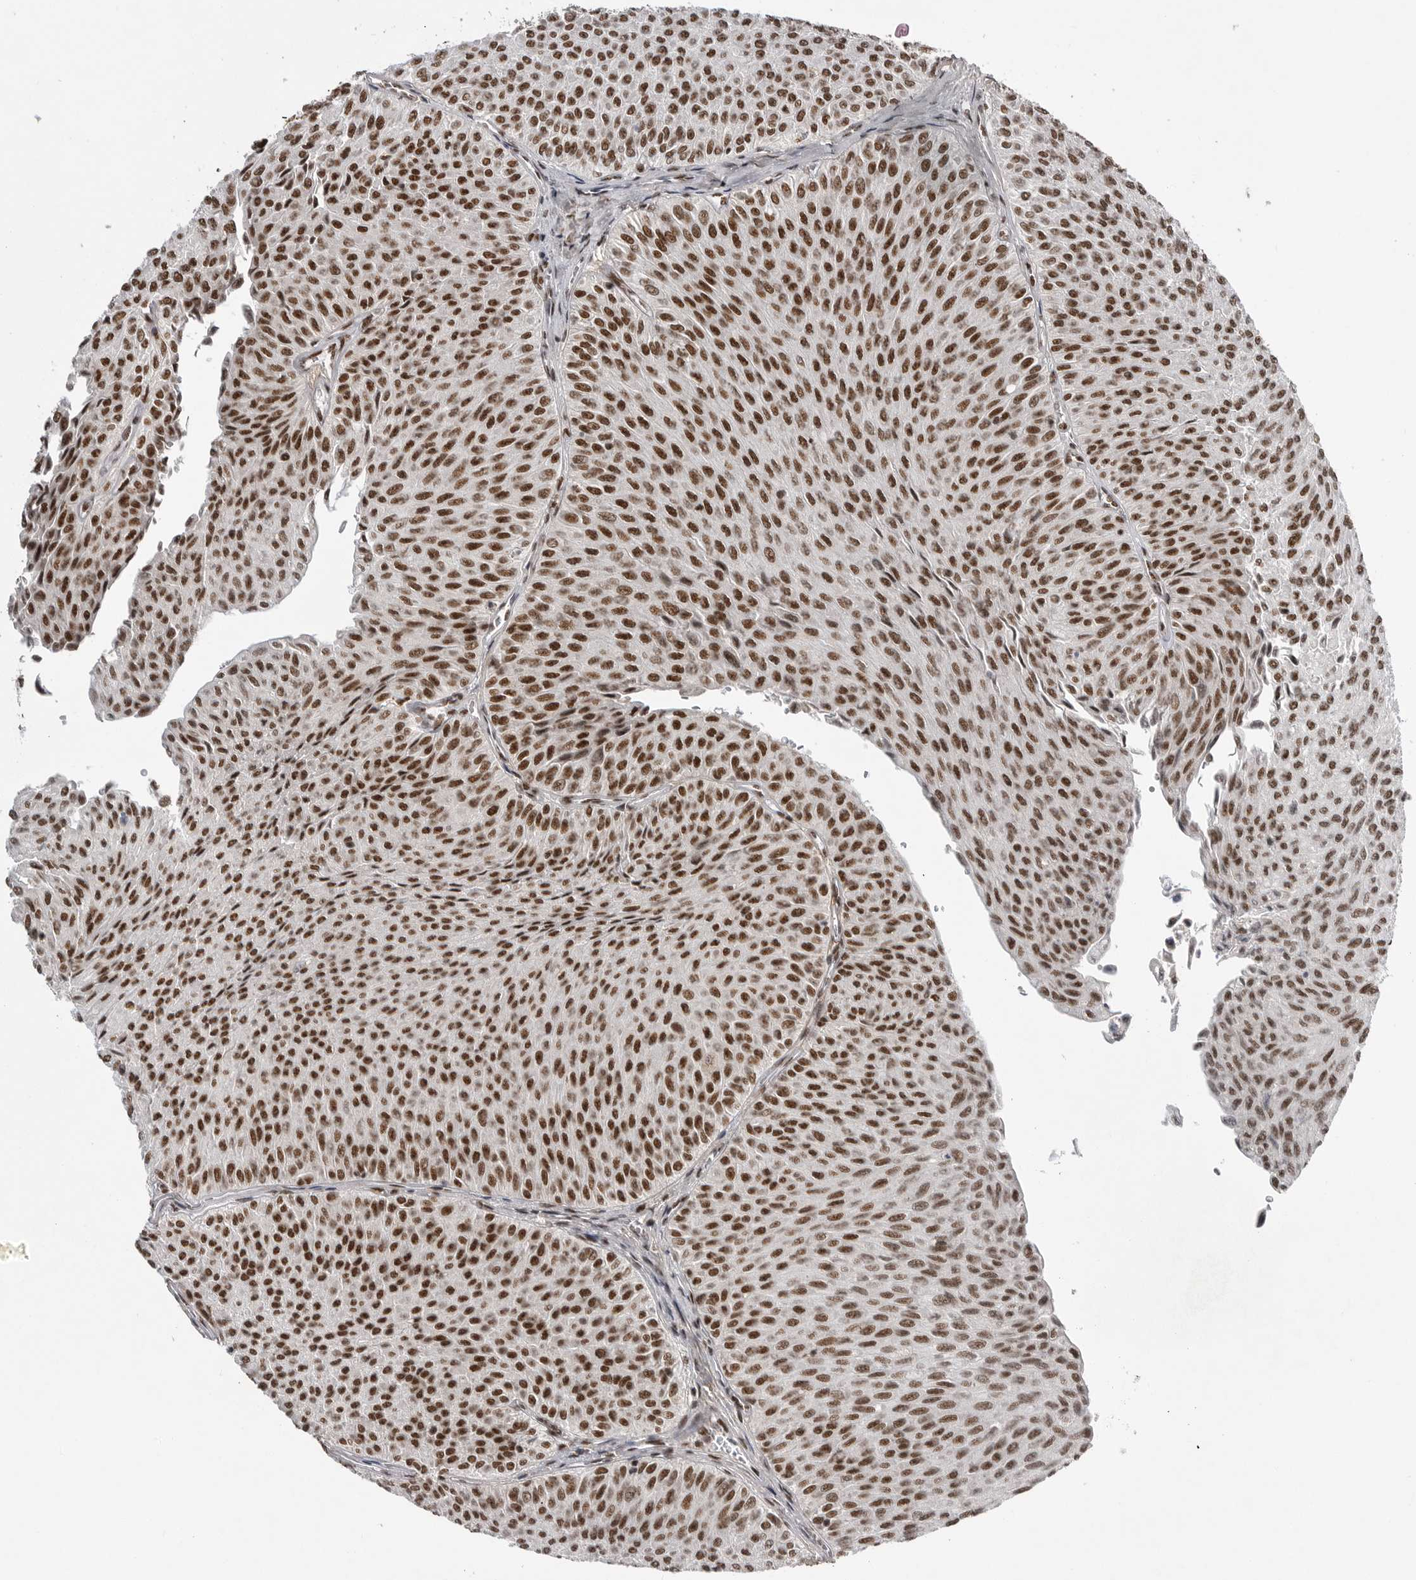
{"staining": {"intensity": "strong", "quantity": ">75%", "location": "nuclear"}, "tissue": "urothelial cancer", "cell_type": "Tumor cells", "image_type": "cancer", "snomed": [{"axis": "morphology", "description": "Urothelial carcinoma, Low grade"}, {"axis": "topography", "description": "Urinary bladder"}], "caption": "Urothelial cancer stained with immunohistochemistry displays strong nuclear positivity in approximately >75% of tumor cells.", "gene": "PPP1R8", "patient": {"sex": "male", "age": 78}}